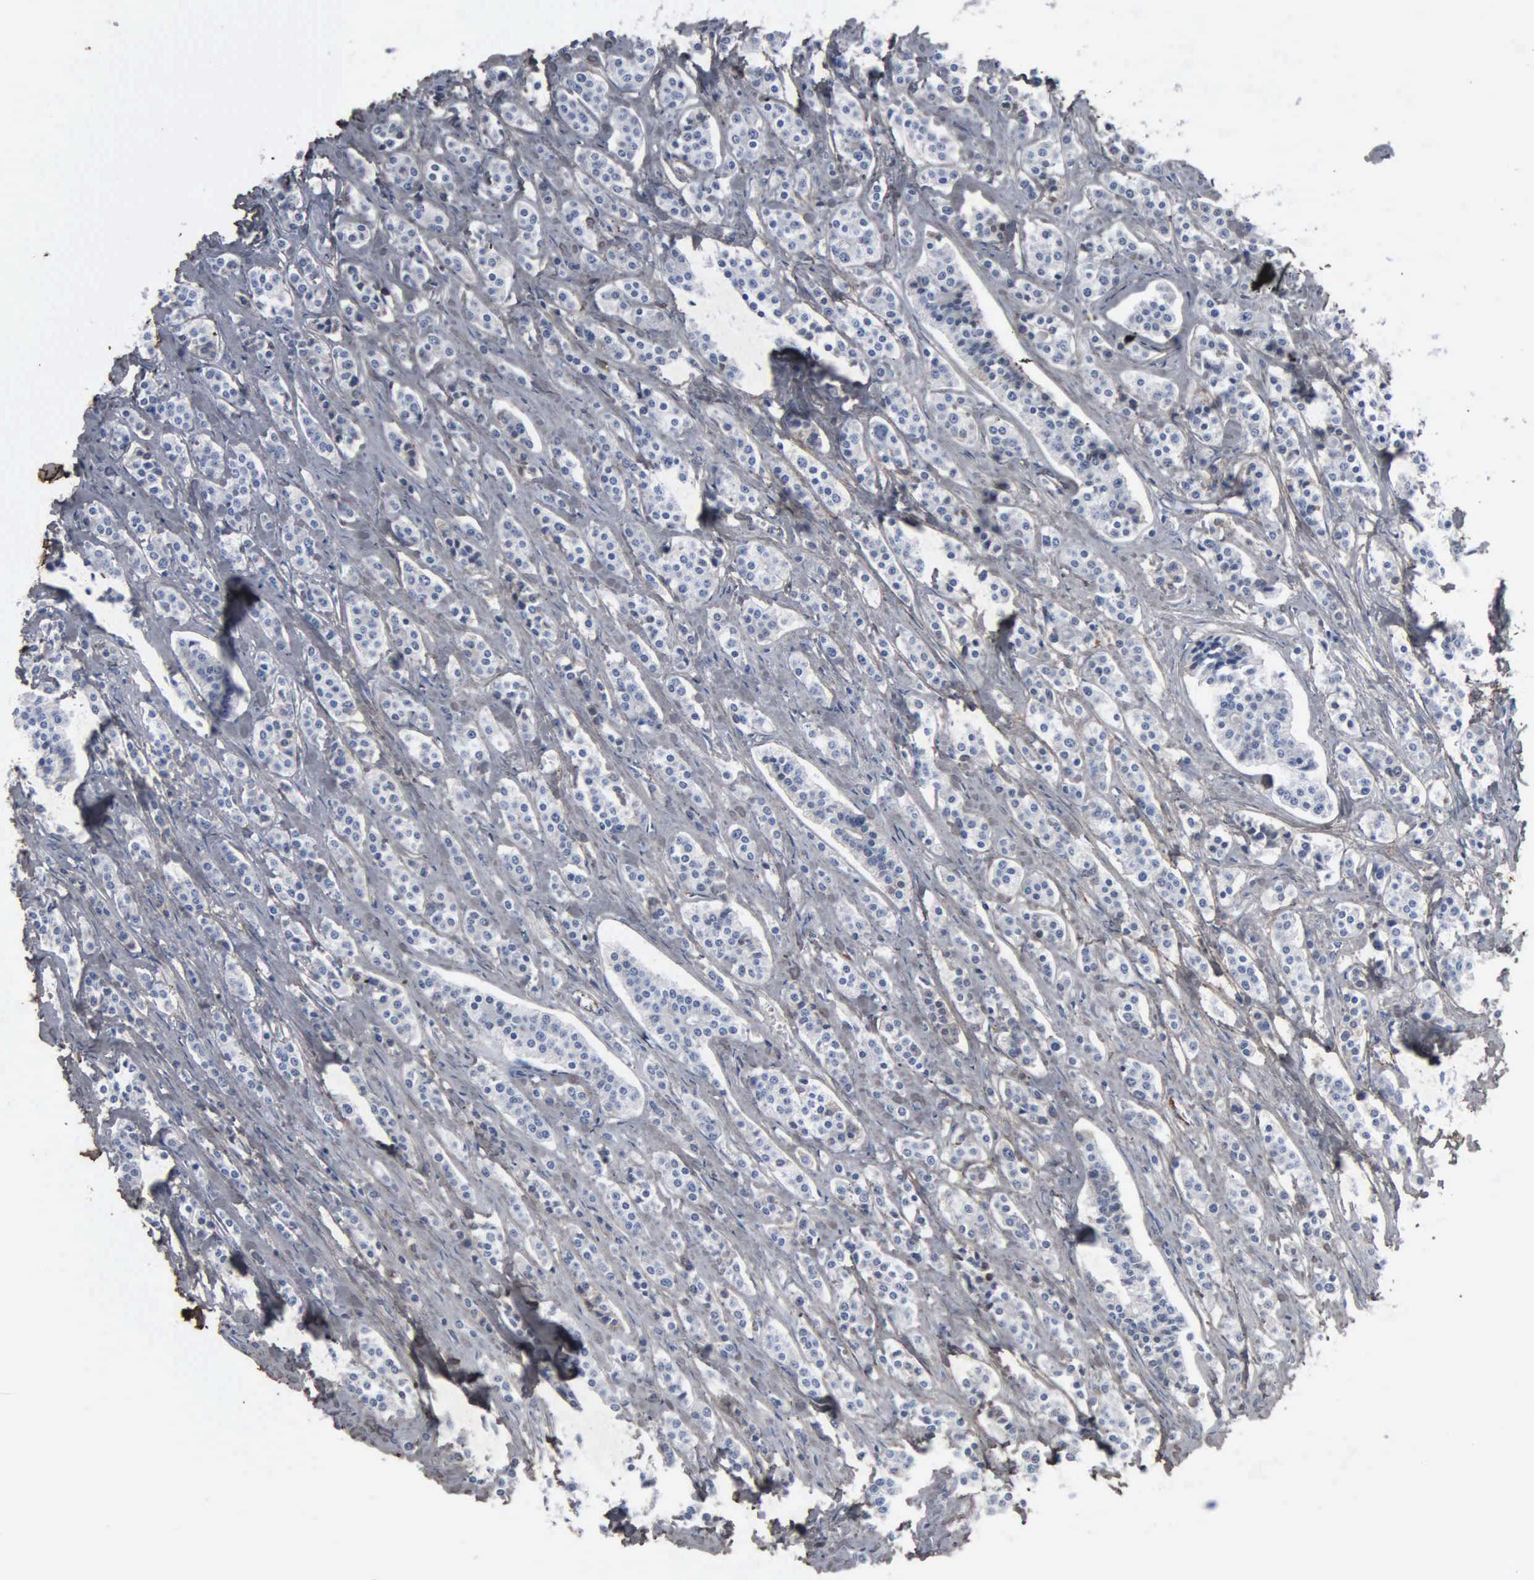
{"staining": {"intensity": "negative", "quantity": "none", "location": "none"}, "tissue": "carcinoid", "cell_type": "Tumor cells", "image_type": "cancer", "snomed": [{"axis": "morphology", "description": "Carcinoid, malignant, NOS"}, {"axis": "topography", "description": "Small intestine"}], "caption": "Immunohistochemical staining of human carcinoid (malignant) reveals no significant positivity in tumor cells.", "gene": "FN1", "patient": {"sex": "male", "age": 63}}